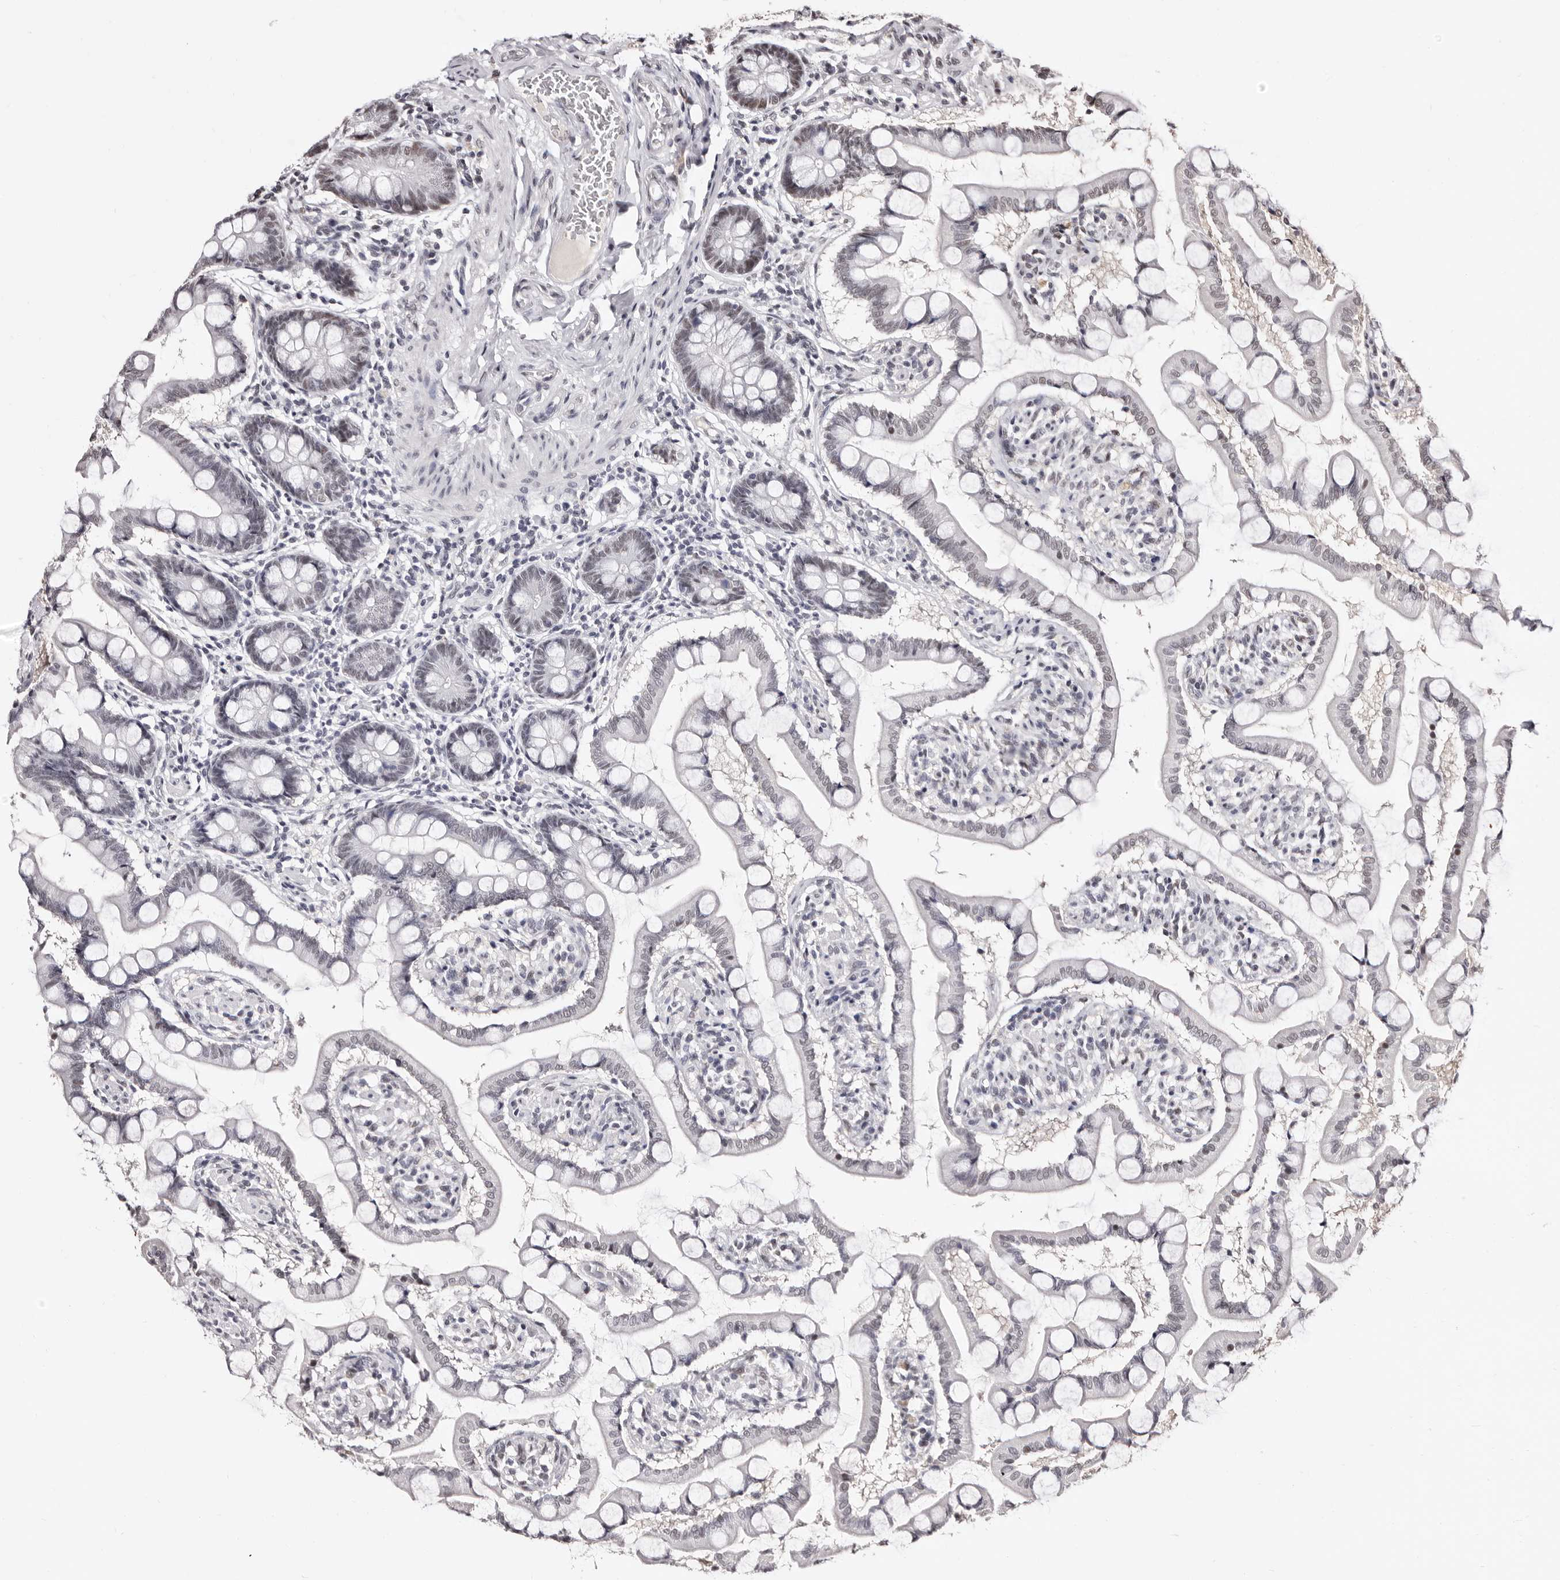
{"staining": {"intensity": "weak", "quantity": "25%-75%", "location": "nuclear"}, "tissue": "small intestine", "cell_type": "Glandular cells", "image_type": "normal", "snomed": [{"axis": "morphology", "description": "Normal tissue, NOS"}, {"axis": "topography", "description": "Small intestine"}], "caption": "Weak nuclear staining is present in approximately 25%-75% of glandular cells in benign small intestine. (DAB IHC, brown staining for protein, blue staining for nuclei).", "gene": "ANAPC11", "patient": {"sex": "male", "age": 41}}